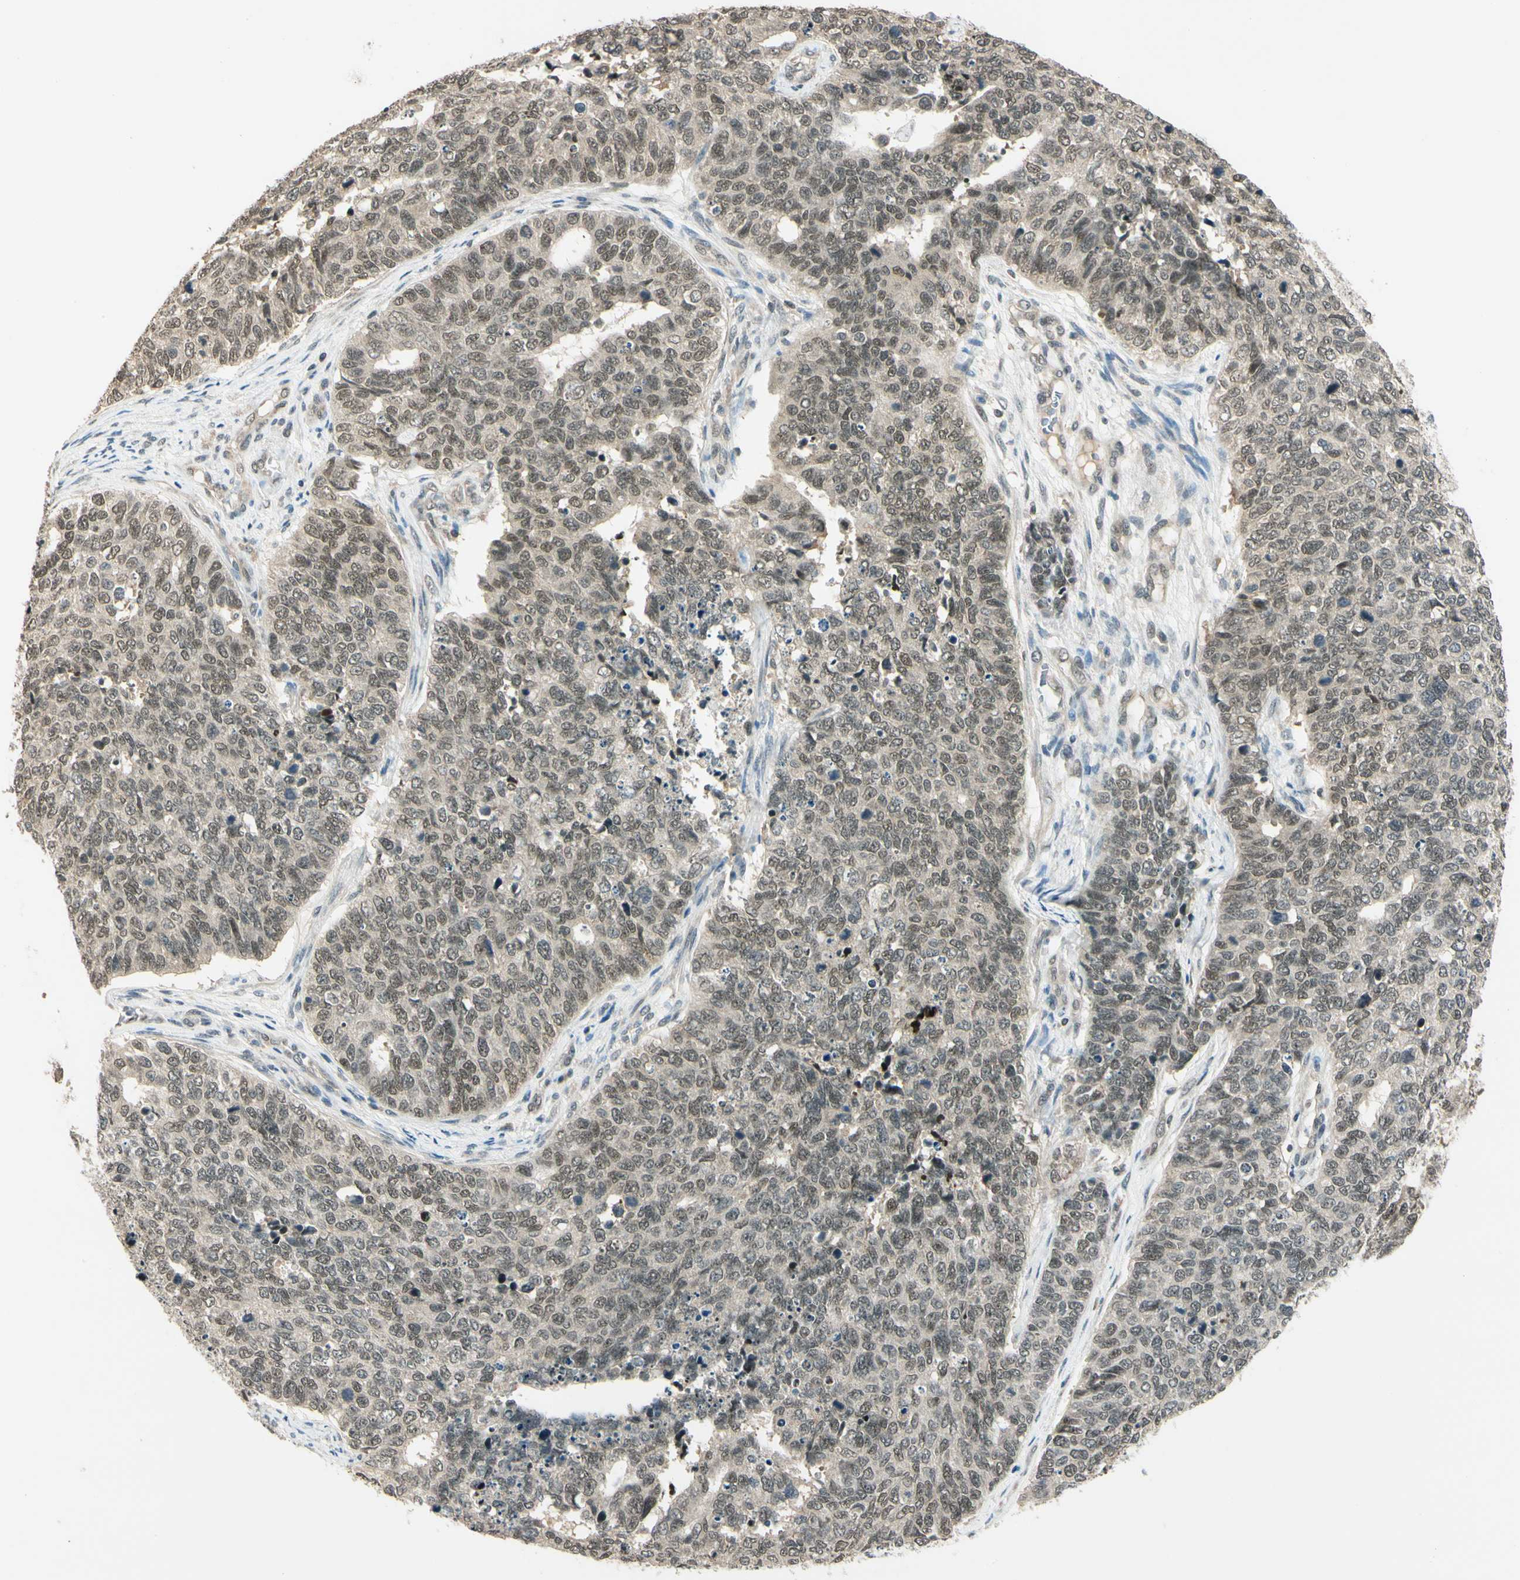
{"staining": {"intensity": "weak", "quantity": ">75%", "location": "cytoplasmic/membranous,nuclear"}, "tissue": "cervical cancer", "cell_type": "Tumor cells", "image_type": "cancer", "snomed": [{"axis": "morphology", "description": "Squamous cell carcinoma, NOS"}, {"axis": "topography", "description": "Cervix"}], "caption": "IHC image of neoplastic tissue: cervical cancer stained using IHC demonstrates low levels of weak protein expression localized specifically in the cytoplasmic/membranous and nuclear of tumor cells, appearing as a cytoplasmic/membranous and nuclear brown color.", "gene": "ZSCAN12", "patient": {"sex": "female", "age": 63}}